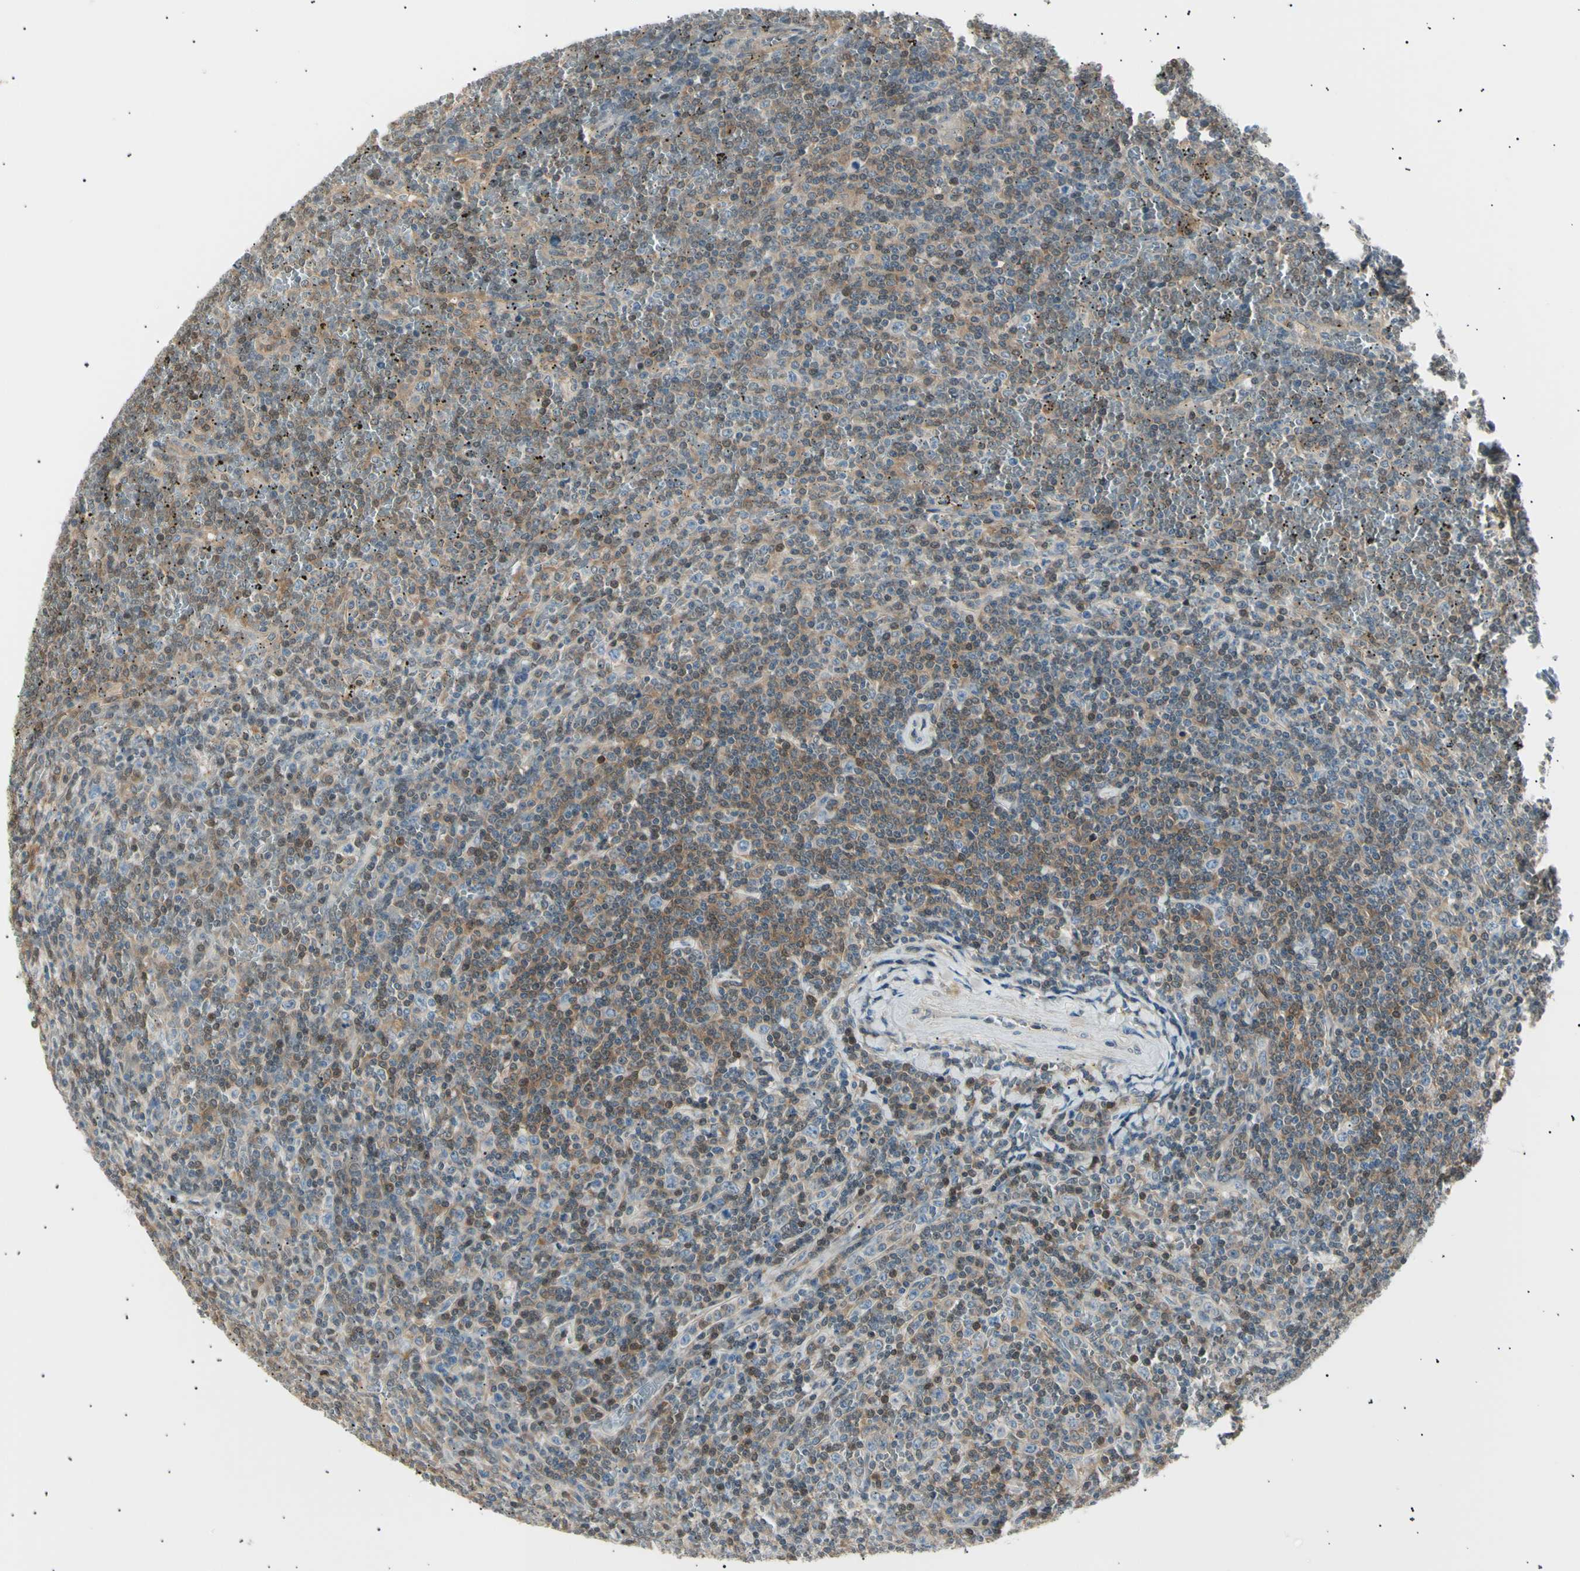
{"staining": {"intensity": "moderate", "quantity": ">75%", "location": "cytoplasmic/membranous,nuclear"}, "tissue": "lymphoma", "cell_type": "Tumor cells", "image_type": "cancer", "snomed": [{"axis": "morphology", "description": "Malignant lymphoma, non-Hodgkin's type, Low grade"}, {"axis": "topography", "description": "Spleen"}], "caption": "A photomicrograph showing moderate cytoplasmic/membranous and nuclear staining in about >75% of tumor cells in lymphoma, as visualized by brown immunohistochemical staining.", "gene": "LHPP", "patient": {"sex": "female", "age": 19}}